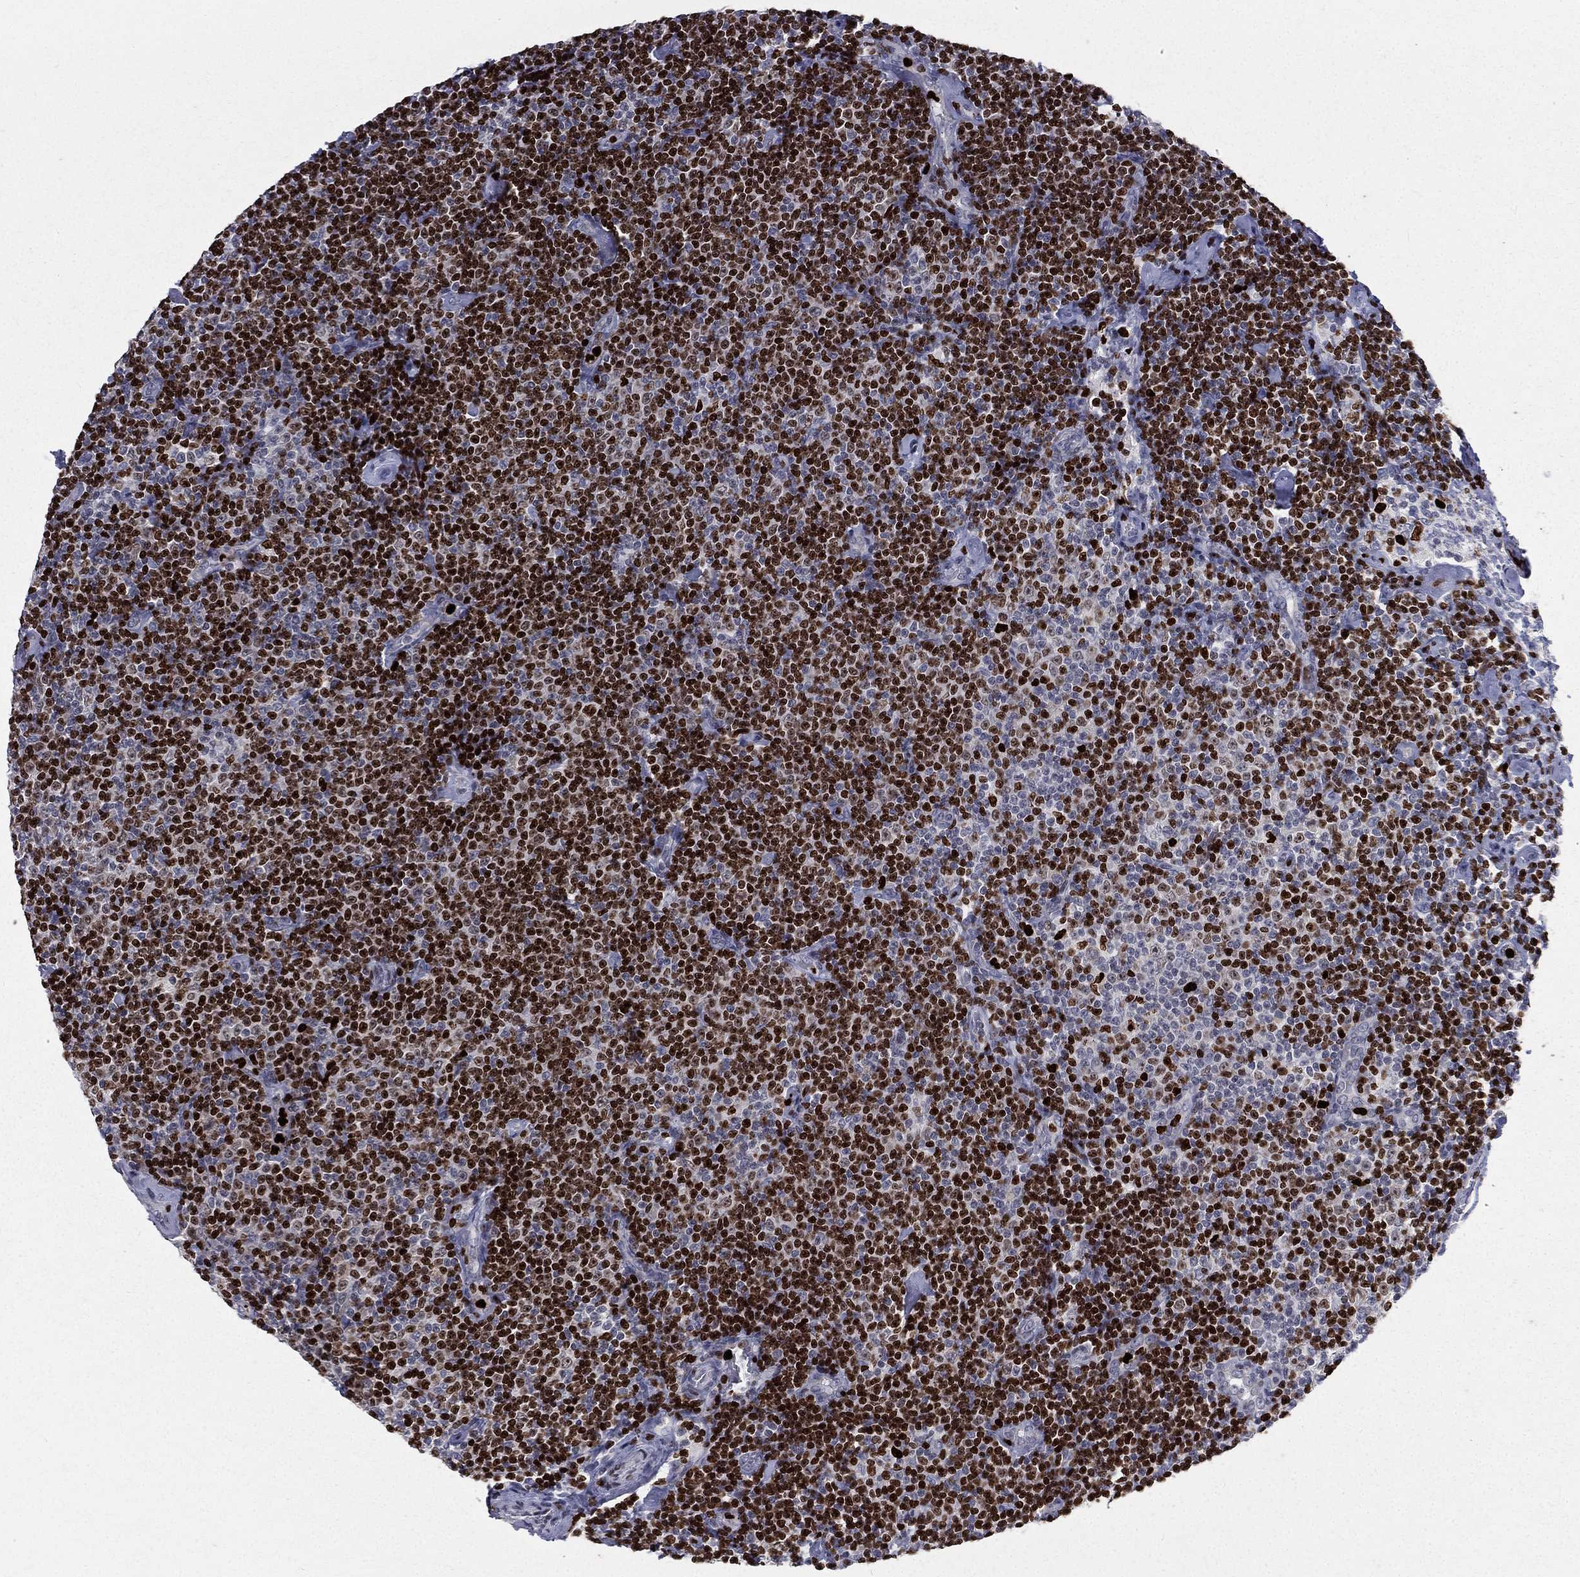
{"staining": {"intensity": "strong", "quantity": ">75%", "location": "nuclear"}, "tissue": "lymphoma", "cell_type": "Tumor cells", "image_type": "cancer", "snomed": [{"axis": "morphology", "description": "Malignant lymphoma, non-Hodgkin's type, Low grade"}, {"axis": "topography", "description": "Lymph node"}], "caption": "Lymphoma stained with a protein marker shows strong staining in tumor cells.", "gene": "MNDA", "patient": {"sex": "male", "age": 81}}